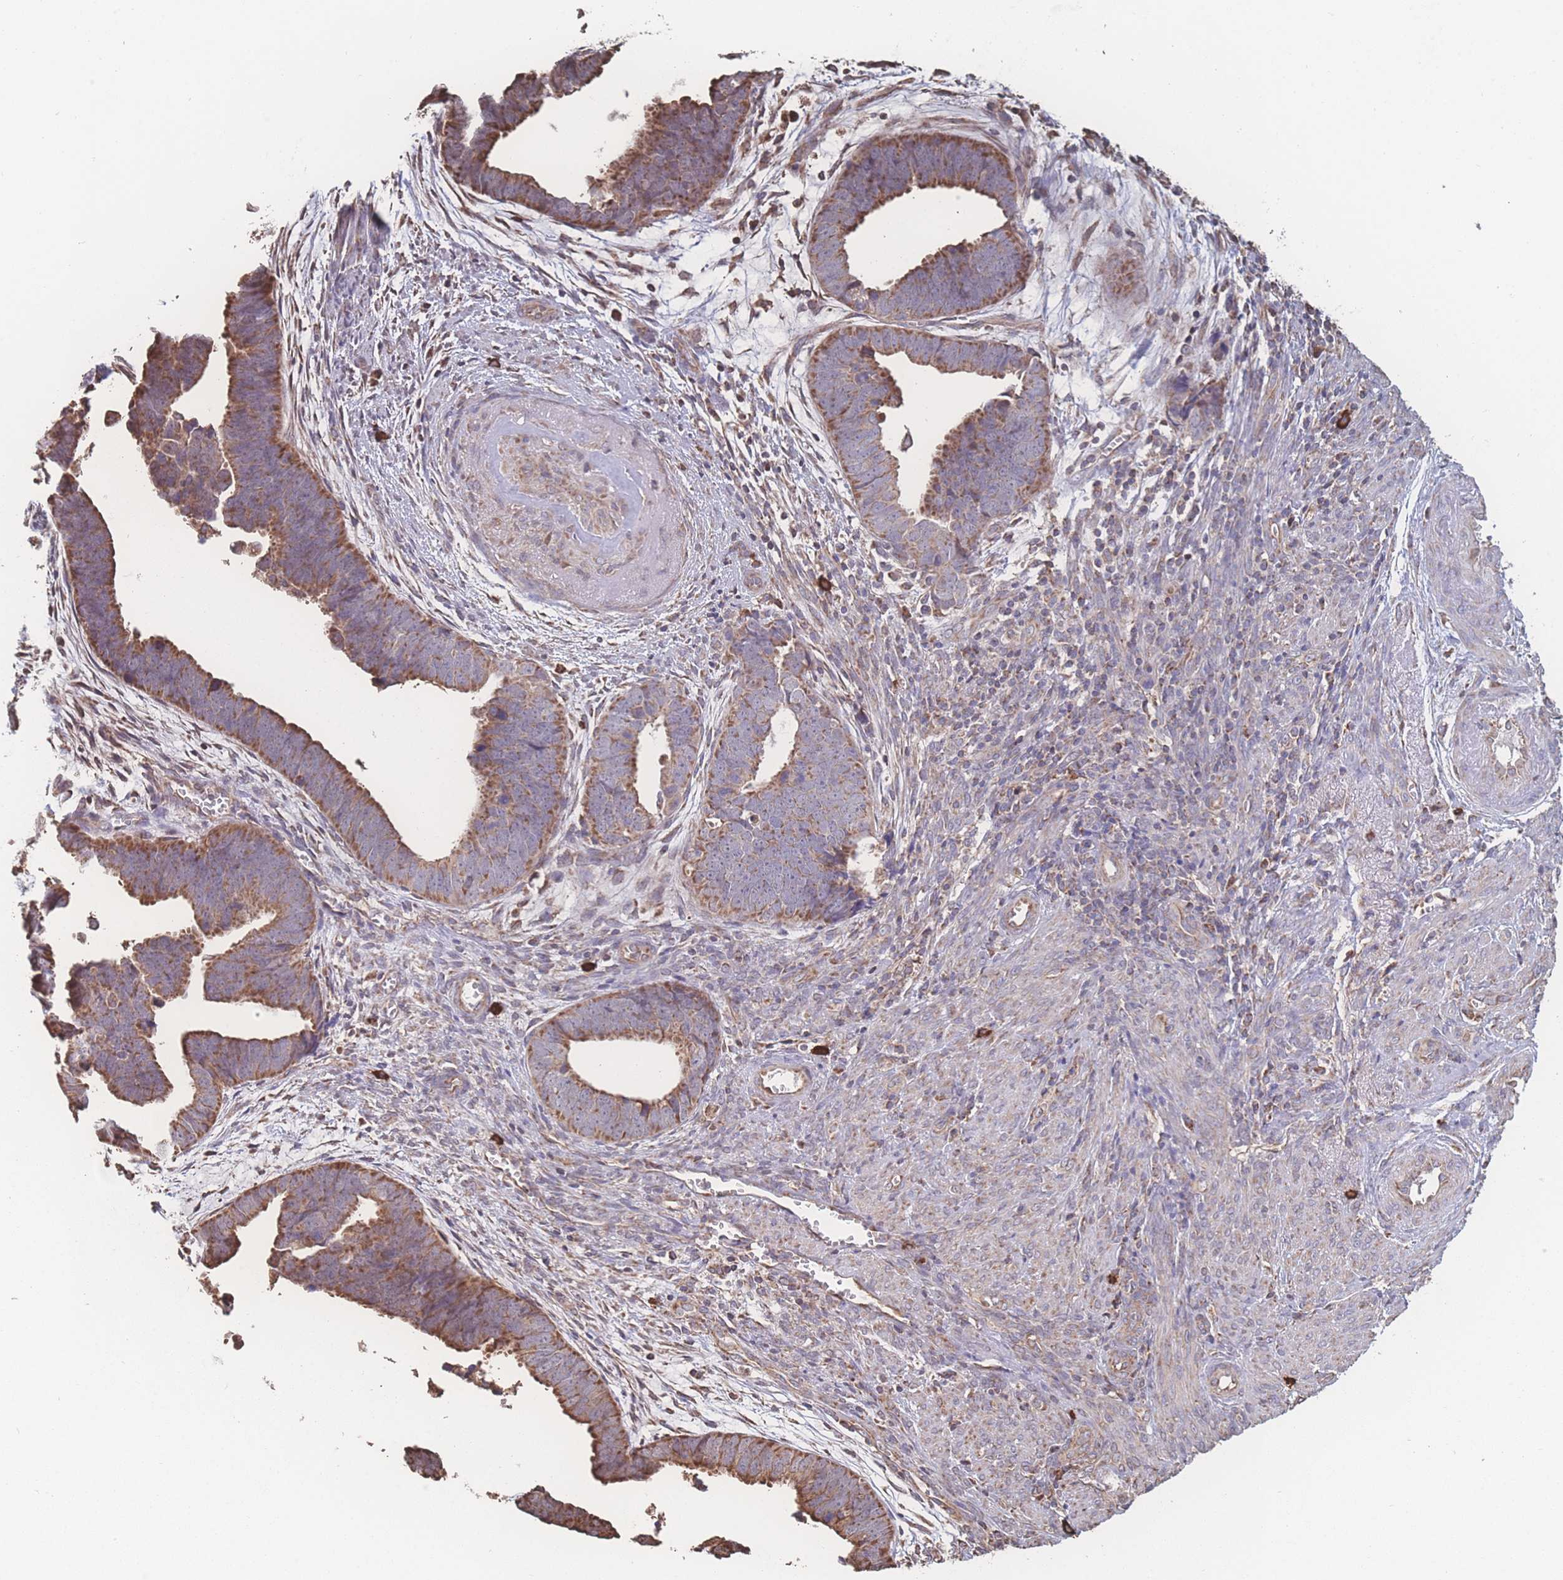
{"staining": {"intensity": "moderate", "quantity": ">75%", "location": "cytoplasmic/membranous"}, "tissue": "endometrial cancer", "cell_type": "Tumor cells", "image_type": "cancer", "snomed": [{"axis": "morphology", "description": "Adenocarcinoma, NOS"}, {"axis": "topography", "description": "Endometrium"}], "caption": "The photomicrograph demonstrates a brown stain indicating the presence of a protein in the cytoplasmic/membranous of tumor cells in adenocarcinoma (endometrial).", "gene": "SGSM3", "patient": {"sex": "female", "age": 75}}